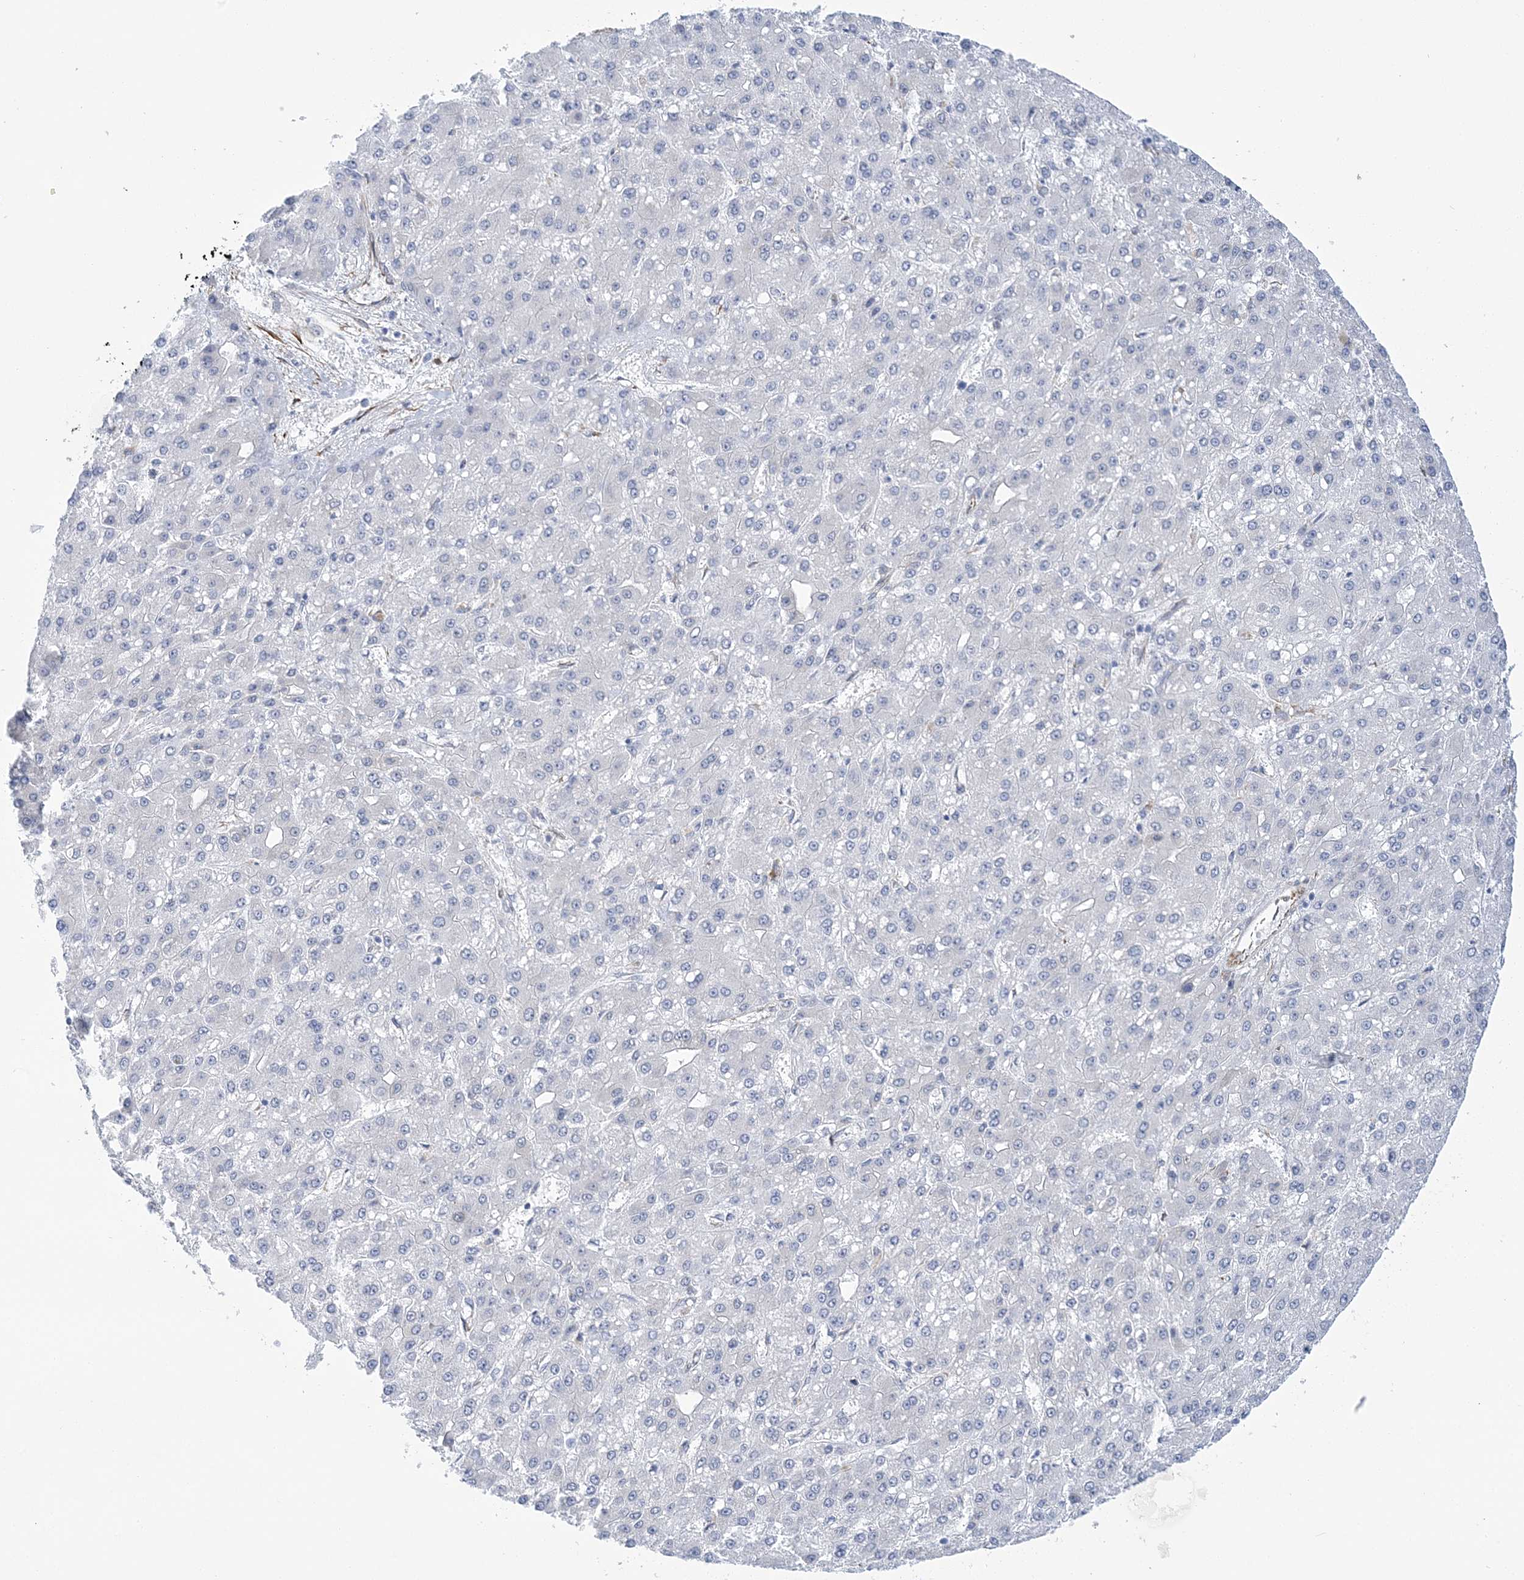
{"staining": {"intensity": "negative", "quantity": "none", "location": "none"}, "tissue": "liver cancer", "cell_type": "Tumor cells", "image_type": "cancer", "snomed": [{"axis": "morphology", "description": "Carcinoma, Hepatocellular, NOS"}, {"axis": "topography", "description": "Liver"}], "caption": "A photomicrograph of human liver cancer (hepatocellular carcinoma) is negative for staining in tumor cells.", "gene": "PLEKHG4B", "patient": {"sex": "male", "age": 67}}